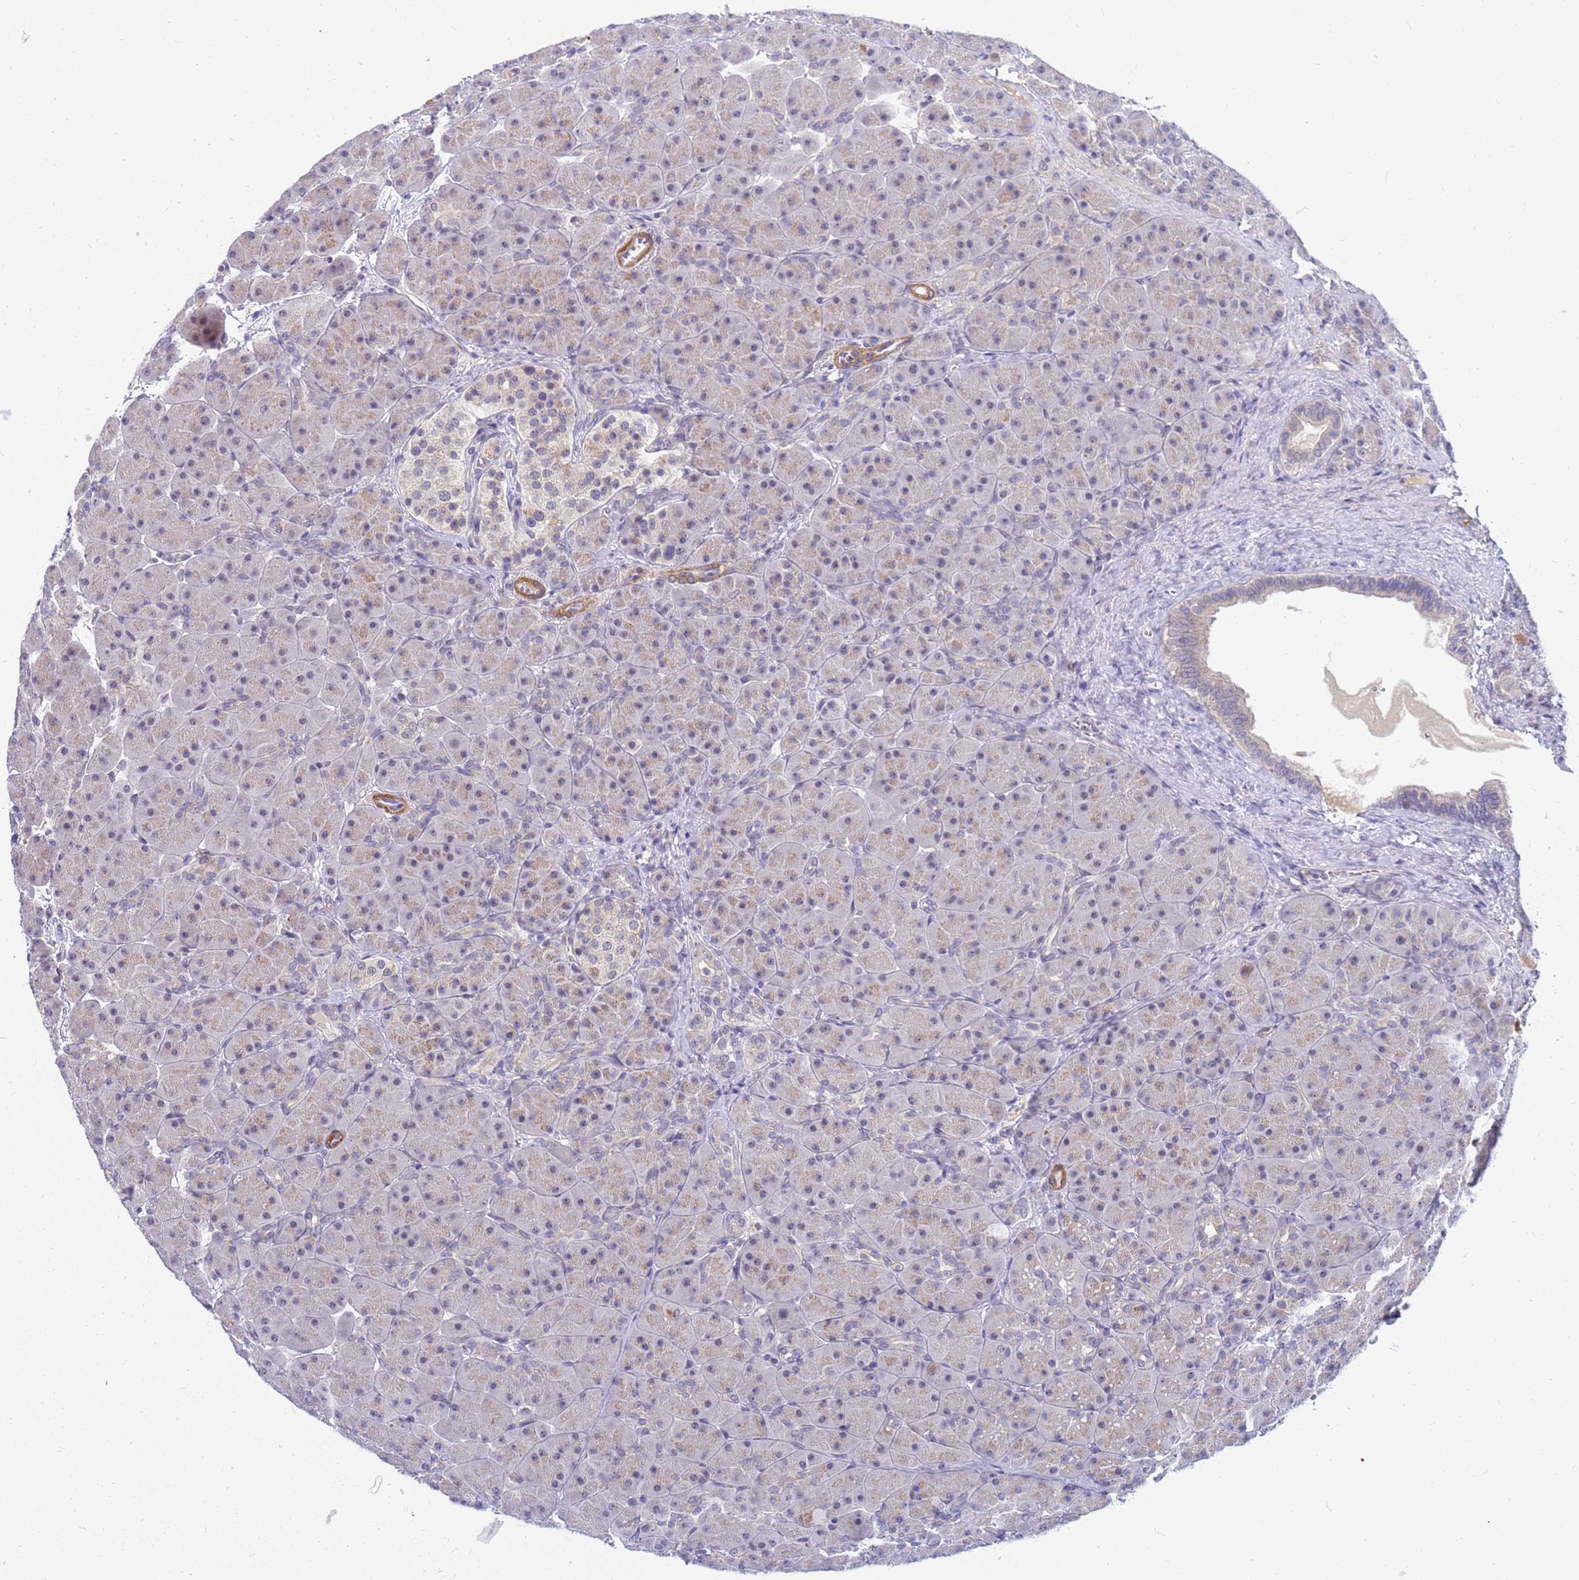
{"staining": {"intensity": "moderate", "quantity": "<25%", "location": "cytoplasmic/membranous,nuclear"}, "tissue": "pancreas", "cell_type": "Exocrine glandular cells", "image_type": "normal", "snomed": [{"axis": "morphology", "description": "Normal tissue, NOS"}, {"axis": "topography", "description": "Pancreas"}], "caption": "Immunohistochemistry (IHC) image of unremarkable pancreas: pancreas stained using immunohistochemistry (IHC) demonstrates low levels of moderate protein expression localized specifically in the cytoplasmic/membranous,nuclear of exocrine glandular cells, appearing as a cytoplasmic/membranous,nuclear brown color.", "gene": "SRGAP3", "patient": {"sex": "male", "age": 66}}